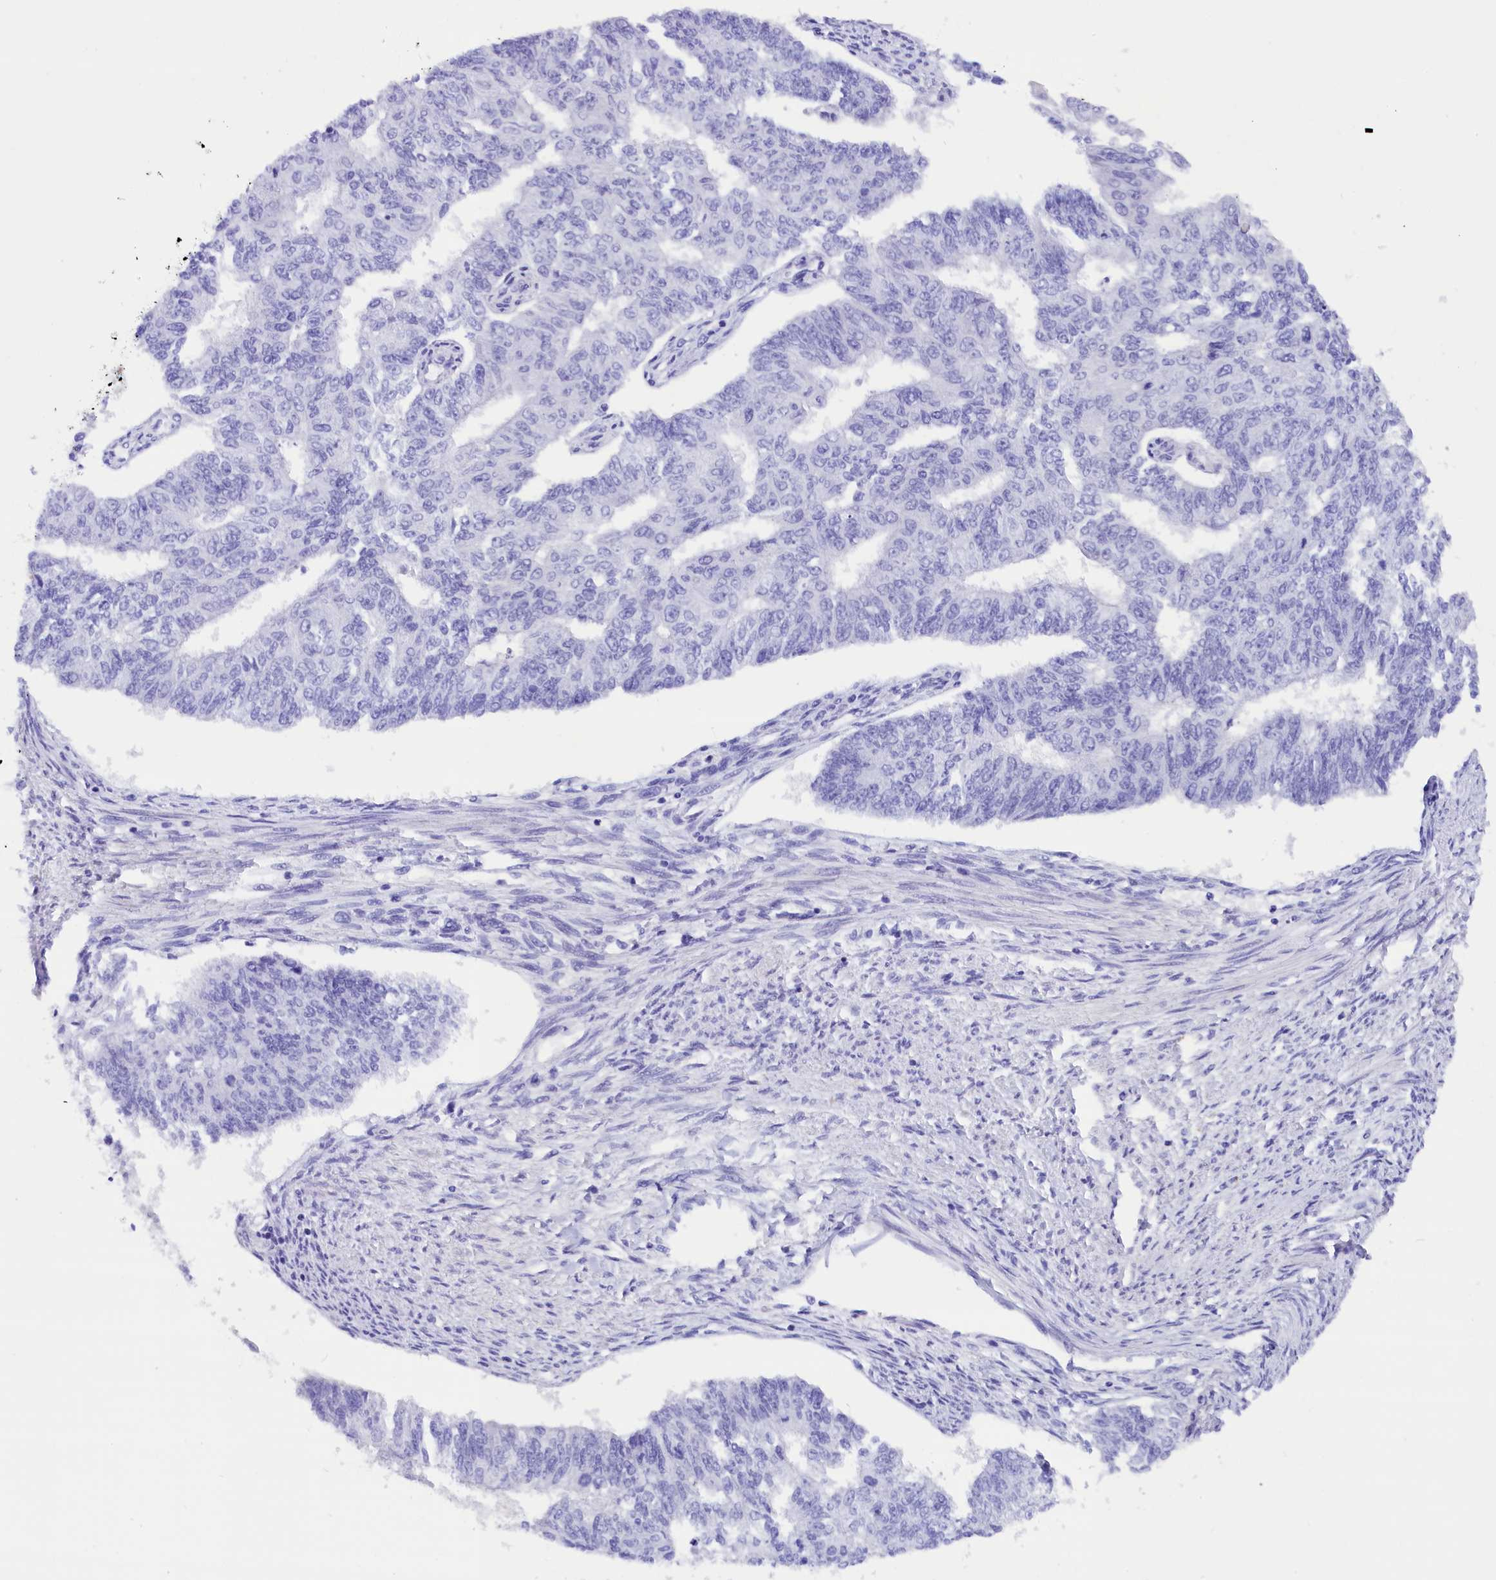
{"staining": {"intensity": "negative", "quantity": "none", "location": "none"}, "tissue": "endometrial cancer", "cell_type": "Tumor cells", "image_type": "cancer", "snomed": [{"axis": "morphology", "description": "Adenocarcinoma, NOS"}, {"axis": "topography", "description": "Endometrium"}], "caption": "Immunohistochemical staining of endometrial adenocarcinoma exhibits no significant staining in tumor cells.", "gene": "ABAT", "patient": {"sex": "female", "age": 32}}